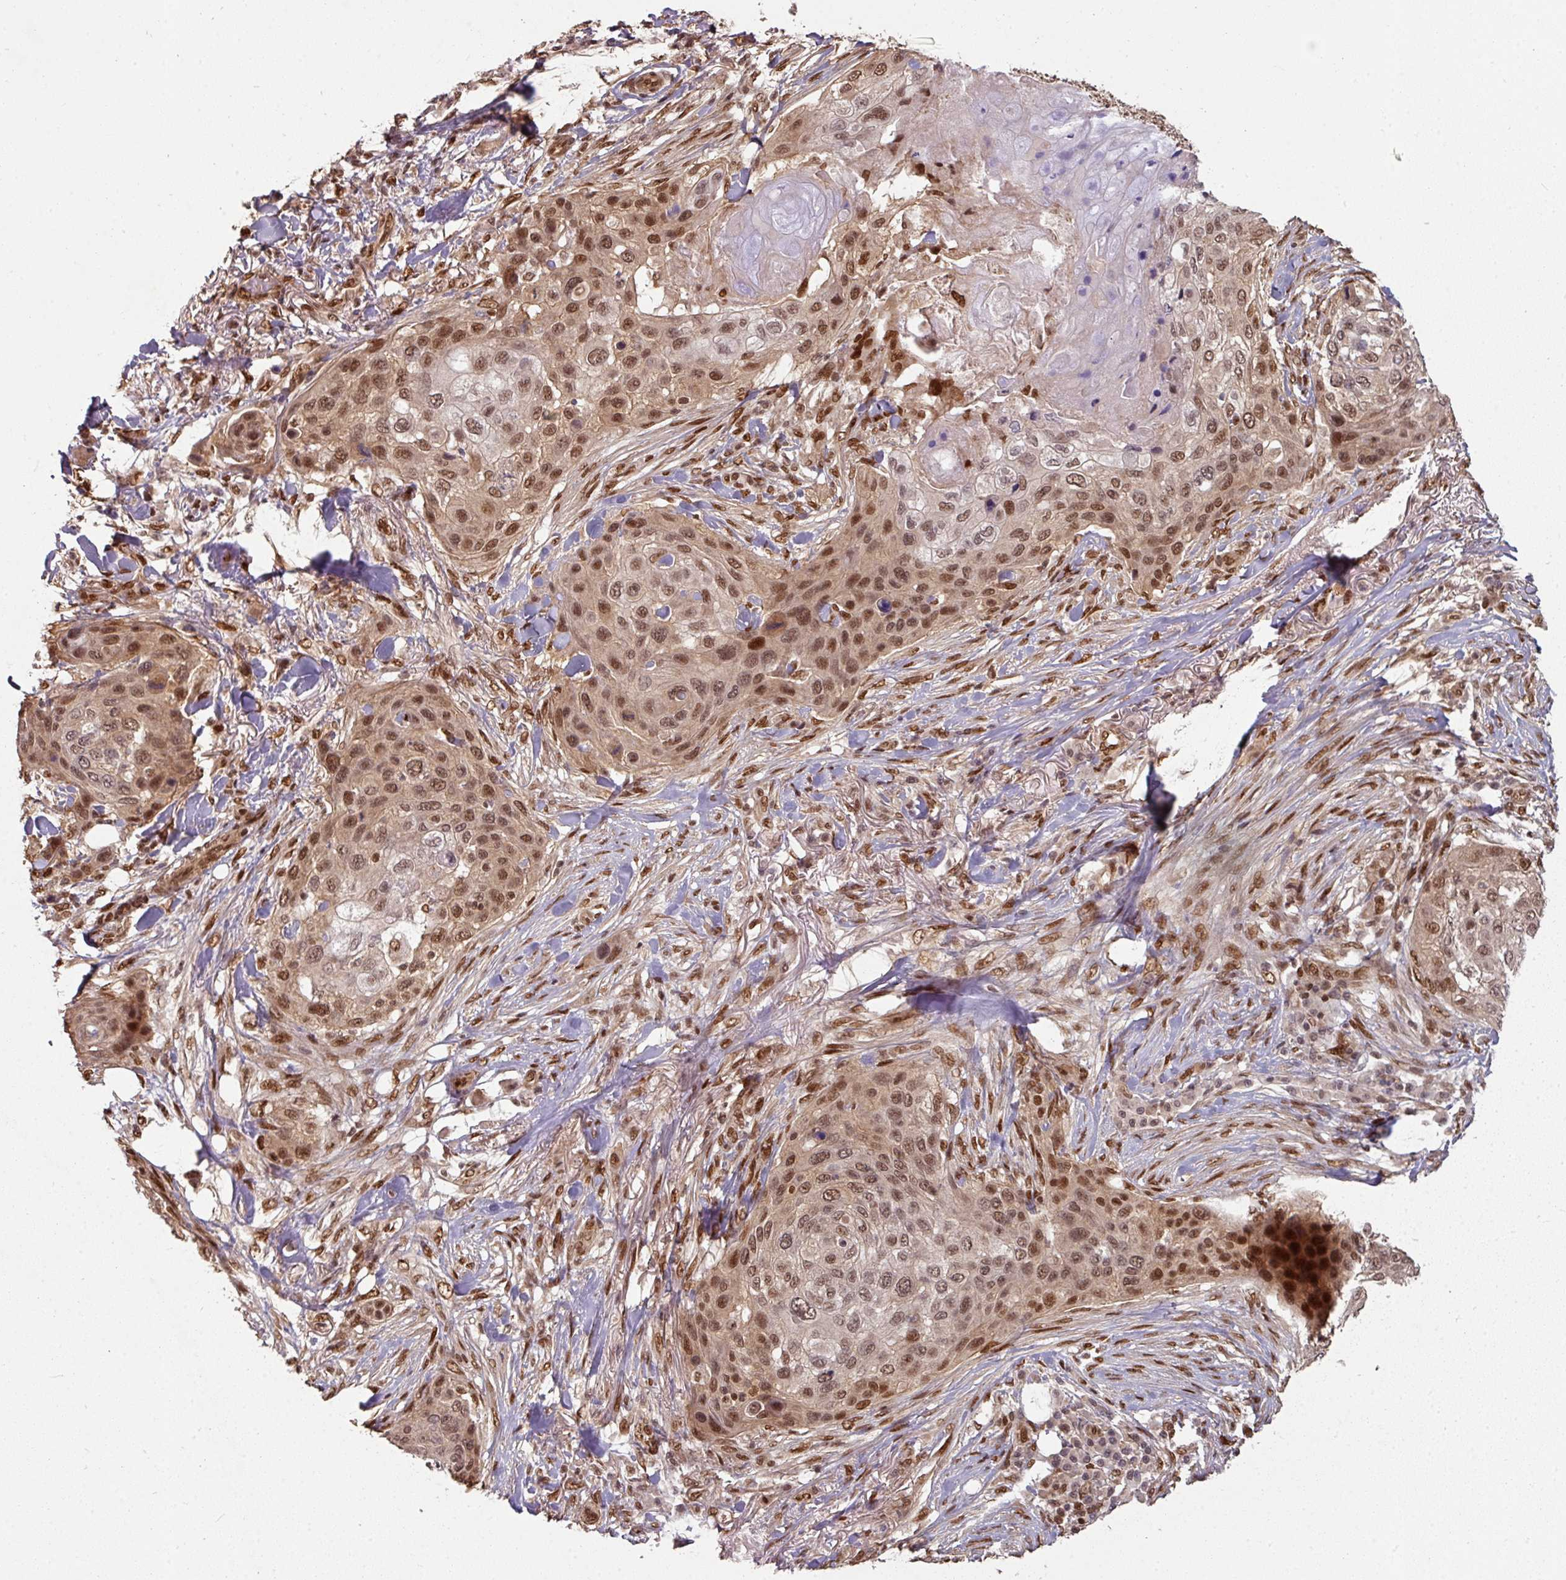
{"staining": {"intensity": "moderate", "quantity": ">75%", "location": "nuclear"}, "tissue": "skin cancer", "cell_type": "Tumor cells", "image_type": "cancer", "snomed": [{"axis": "morphology", "description": "Squamous cell carcinoma, NOS"}, {"axis": "topography", "description": "Skin"}], "caption": "Immunohistochemistry (IHC) (DAB (3,3'-diaminobenzidine)) staining of human skin cancer (squamous cell carcinoma) shows moderate nuclear protein positivity in about >75% of tumor cells.", "gene": "SIK3", "patient": {"sex": "female", "age": 87}}